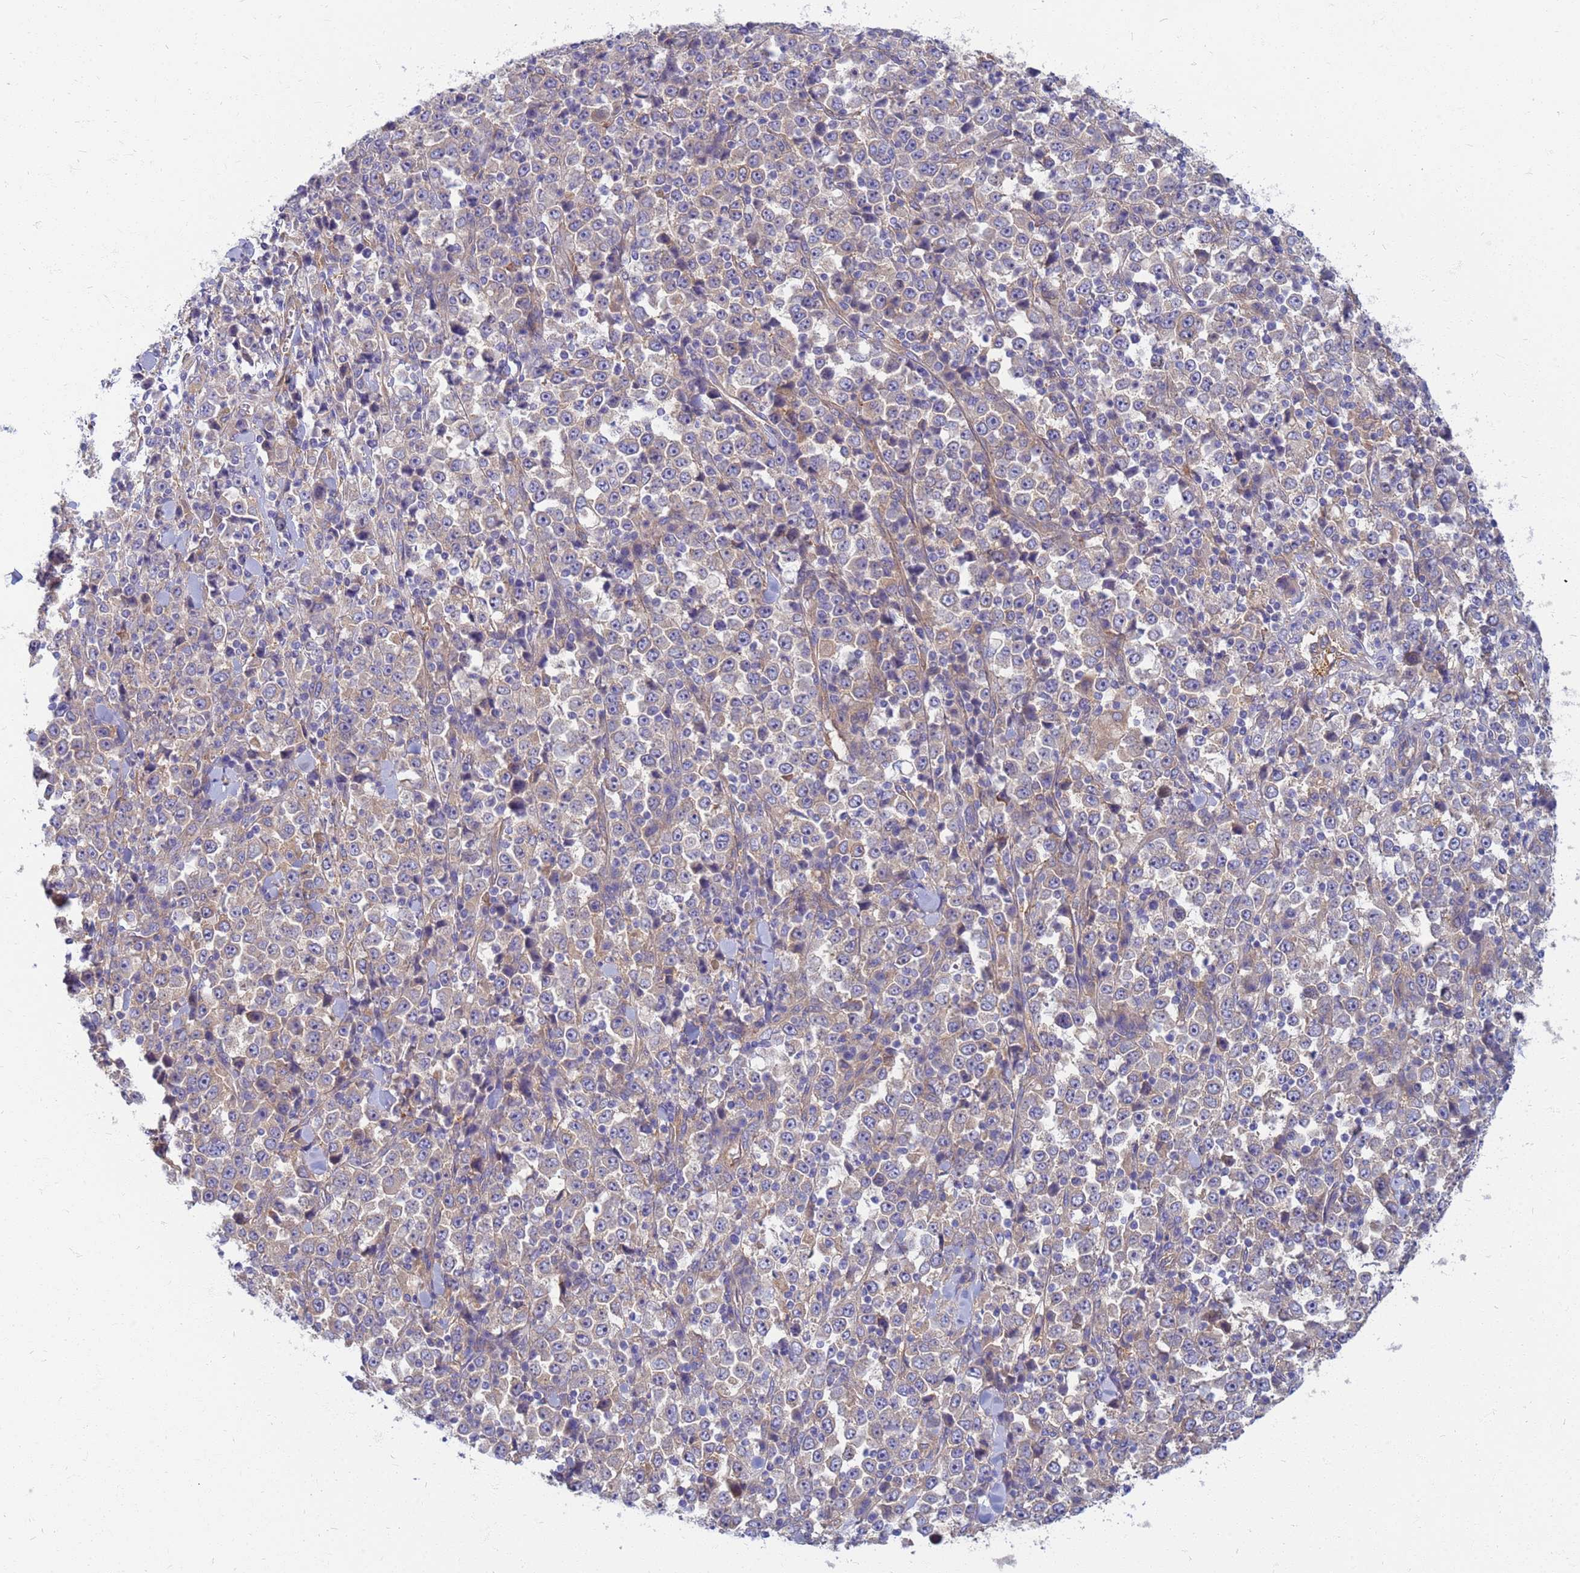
{"staining": {"intensity": "weak", "quantity": "25%-75%", "location": "cytoplasmic/membranous"}, "tissue": "stomach cancer", "cell_type": "Tumor cells", "image_type": "cancer", "snomed": [{"axis": "morphology", "description": "Normal tissue, NOS"}, {"axis": "morphology", "description": "Adenocarcinoma, NOS"}, {"axis": "topography", "description": "Stomach, upper"}, {"axis": "topography", "description": "Stomach"}], "caption": "An image showing weak cytoplasmic/membranous staining in about 25%-75% of tumor cells in stomach cancer, as visualized by brown immunohistochemical staining.", "gene": "EEA1", "patient": {"sex": "male", "age": 59}}